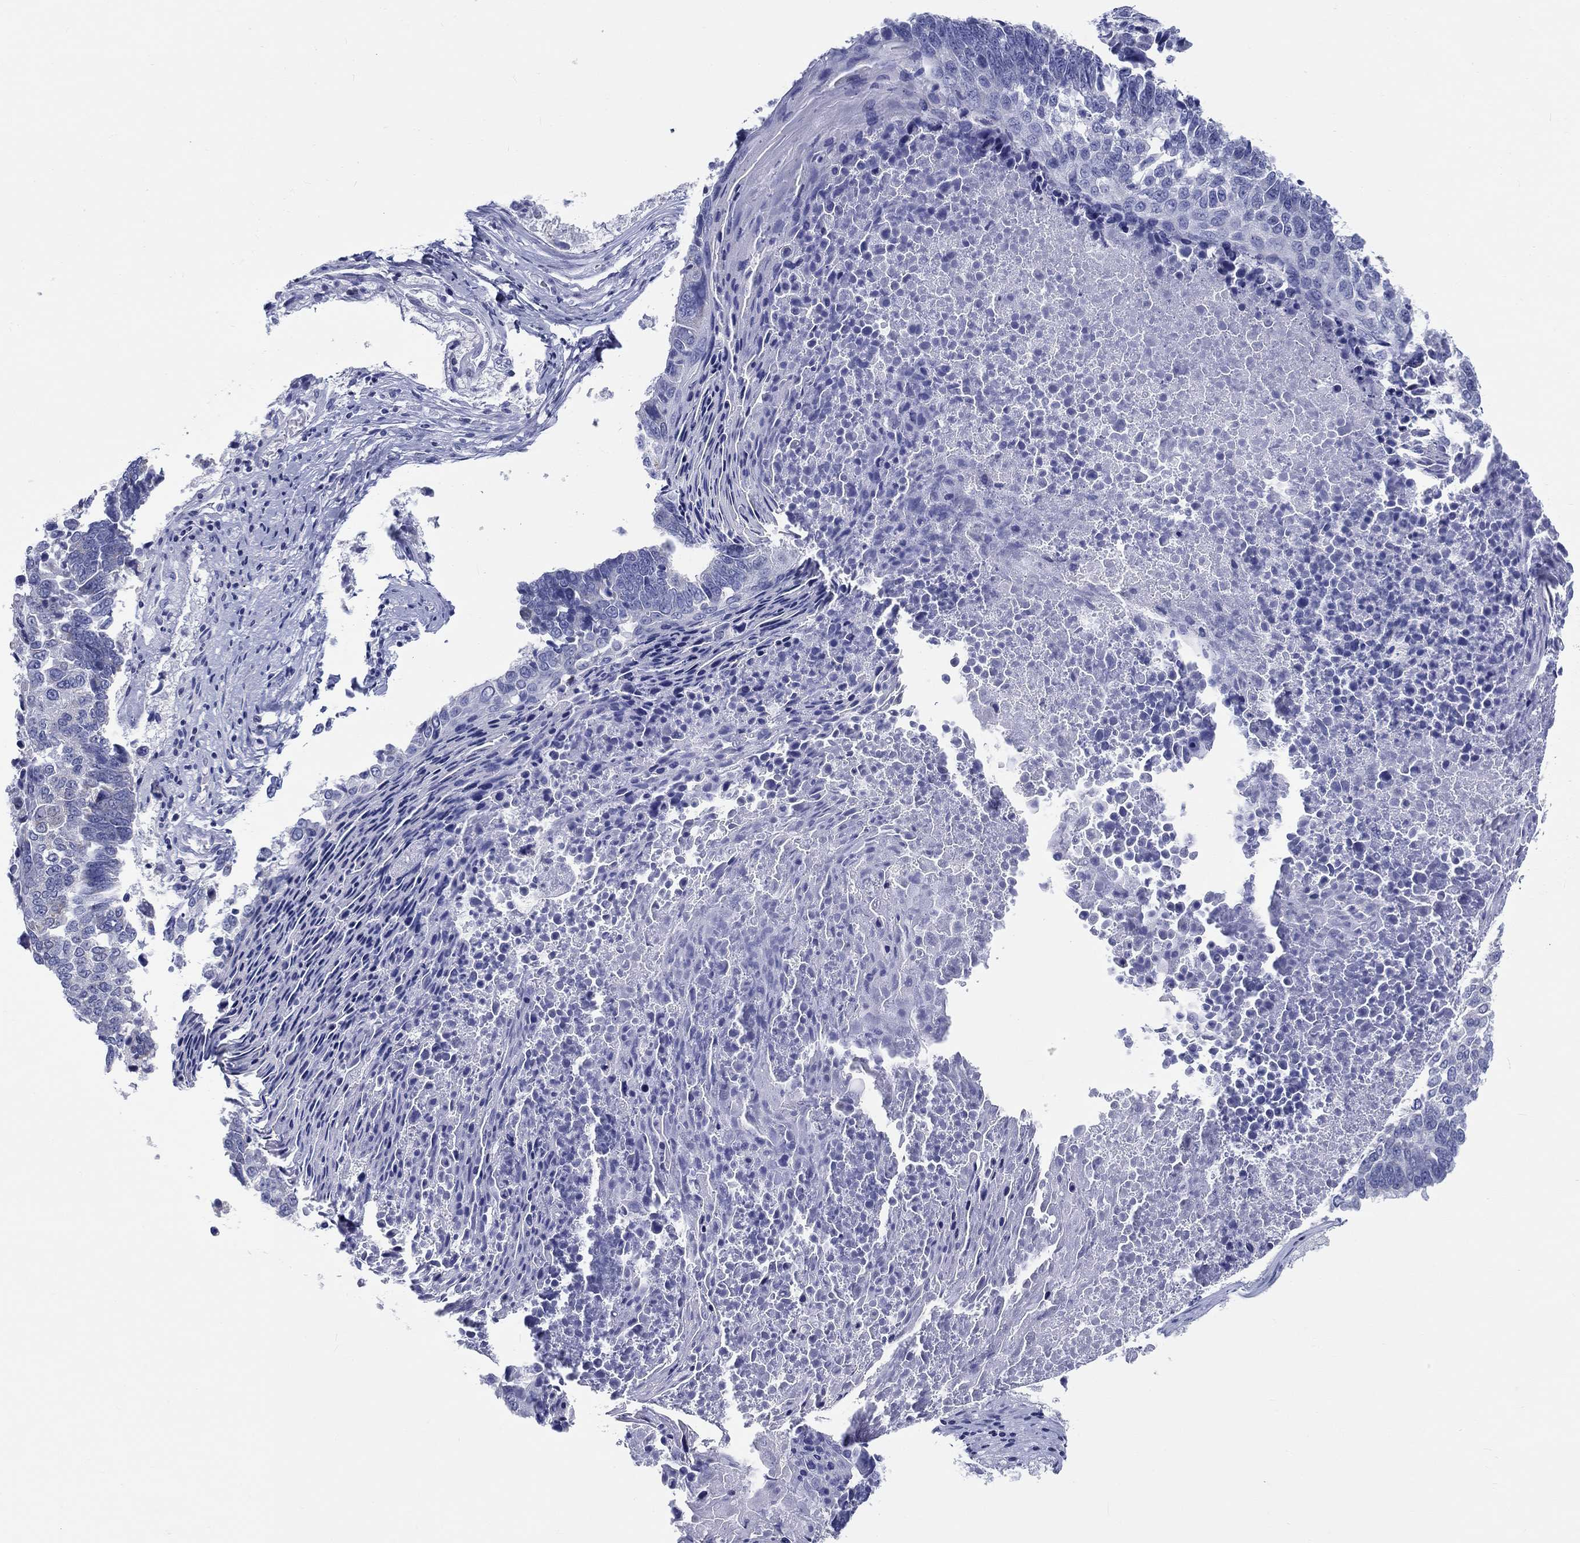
{"staining": {"intensity": "negative", "quantity": "none", "location": "none"}, "tissue": "lung cancer", "cell_type": "Tumor cells", "image_type": "cancer", "snomed": [{"axis": "morphology", "description": "Squamous cell carcinoma, NOS"}, {"axis": "topography", "description": "Lung"}], "caption": "IHC of lung squamous cell carcinoma reveals no positivity in tumor cells.", "gene": "H1-1", "patient": {"sex": "male", "age": 73}}